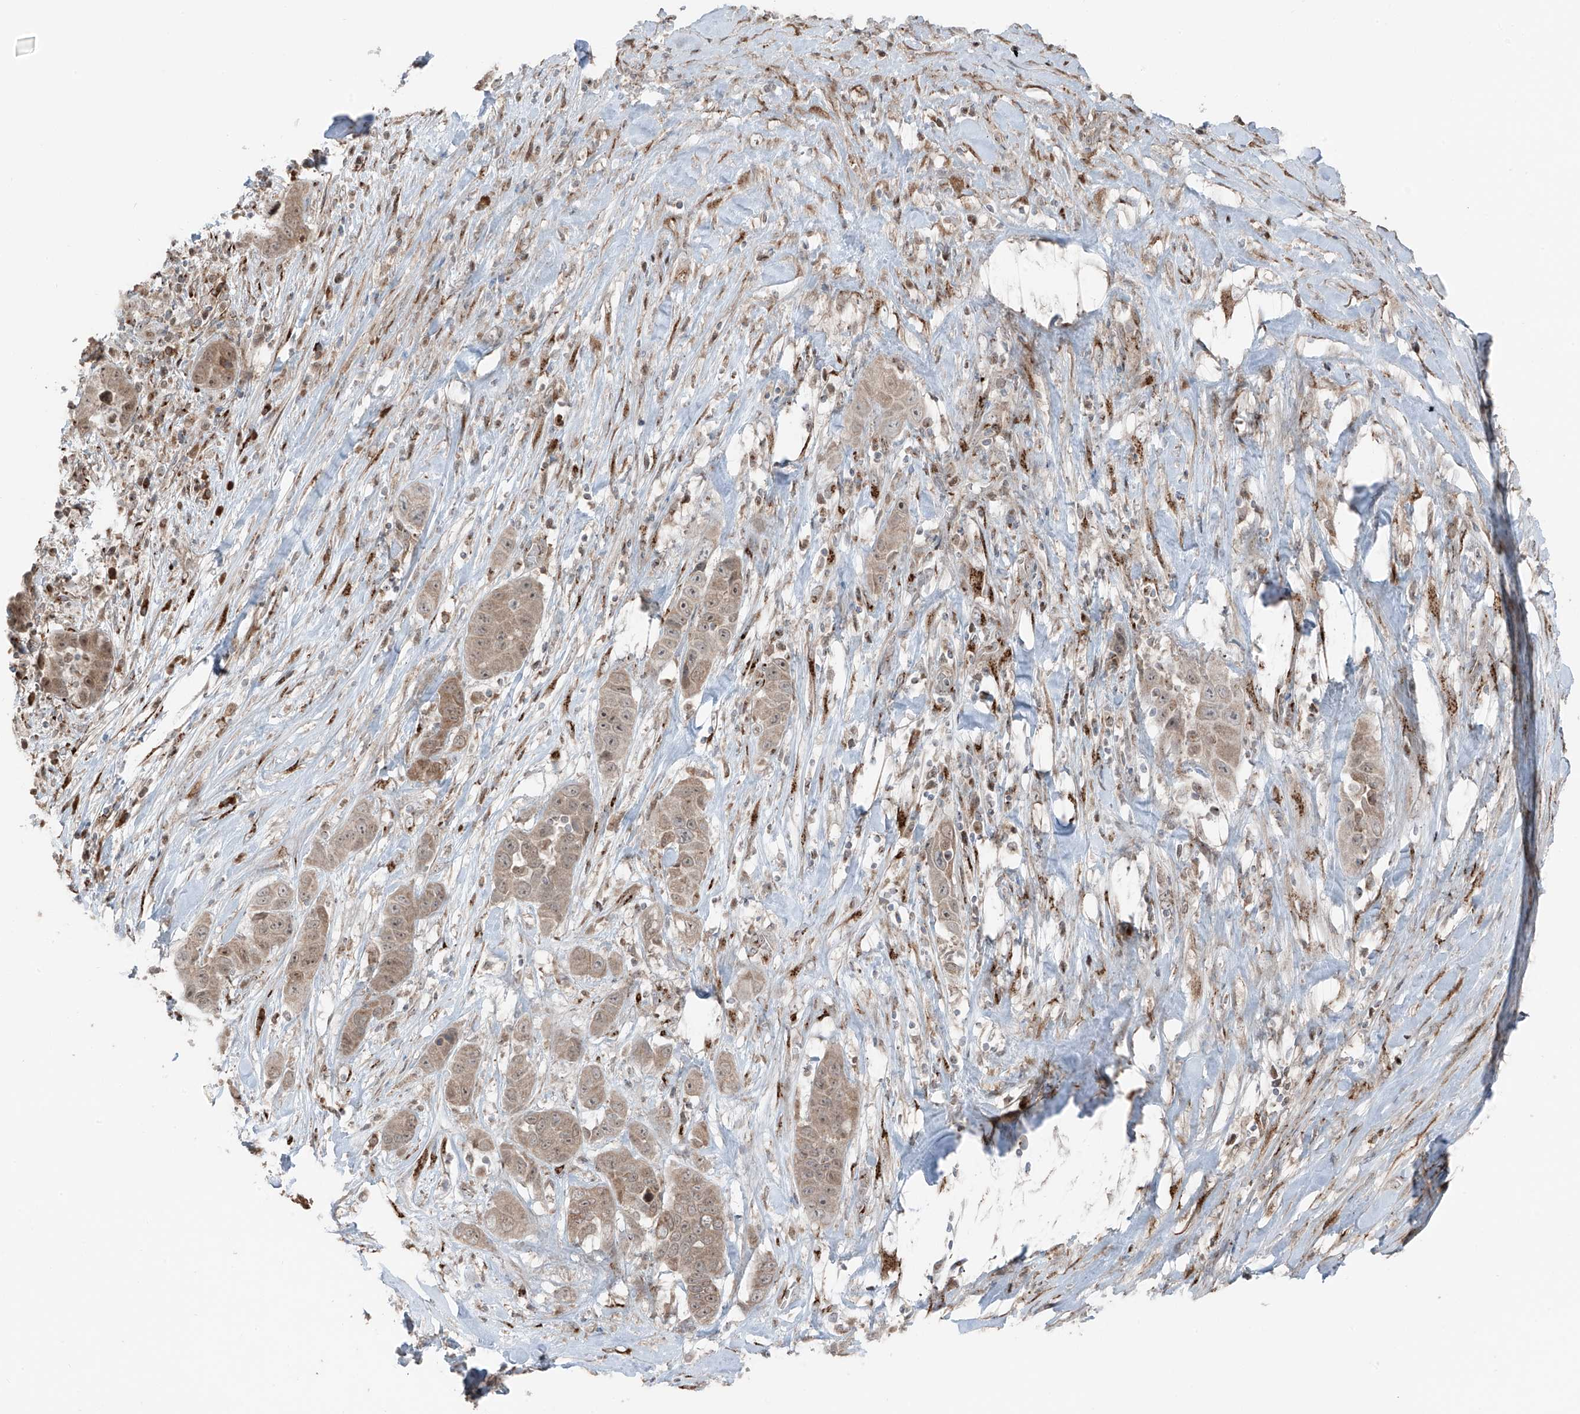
{"staining": {"intensity": "moderate", "quantity": "<25%", "location": "nuclear"}, "tissue": "liver cancer", "cell_type": "Tumor cells", "image_type": "cancer", "snomed": [{"axis": "morphology", "description": "Cholangiocarcinoma"}, {"axis": "topography", "description": "Liver"}], "caption": "Liver cholangiocarcinoma tissue reveals moderate nuclear positivity in approximately <25% of tumor cells, visualized by immunohistochemistry.", "gene": "ERLEC1", "patient": {"sex": "female", "age": 52}}